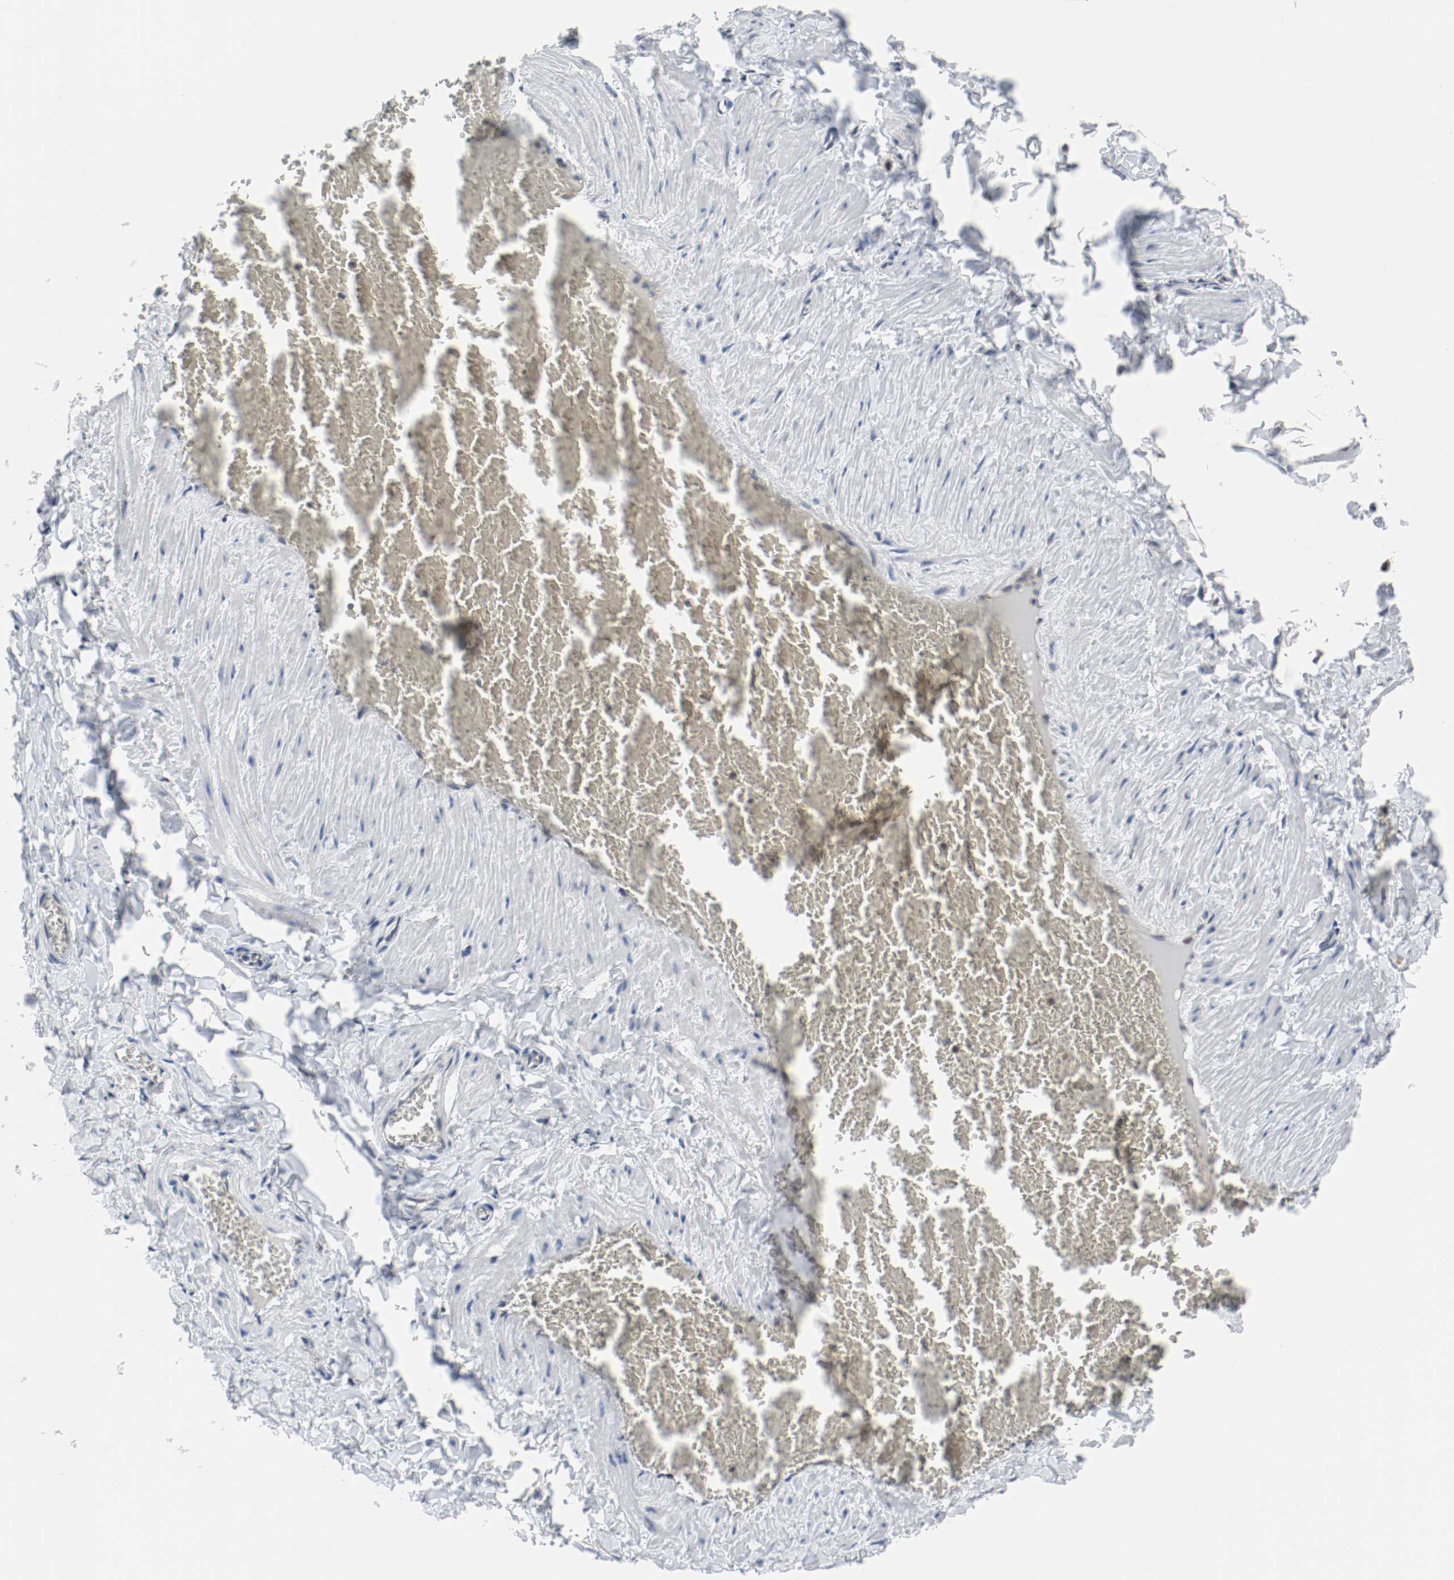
{"staining": {"intensity": "negative", "quantity": "none", "location": "none"}, "tissue": "adipose tissue", "cell_type": "Adipocytes", "image_type": "normal", "snomed": [{"axis": "morphology", "description": "Normal tissue, NOS"}, {"axis": "topography", "description": "Vascular tissue"}], "caption": "High magnification brightfield microscopy of benign adipose tissue stained with DAB (brown) and counterstained with hematoxylin (blue): adipocytes show no significant positivity.", "gene": "ASH1L", "patient": {"sex": "male", "age": 41}}